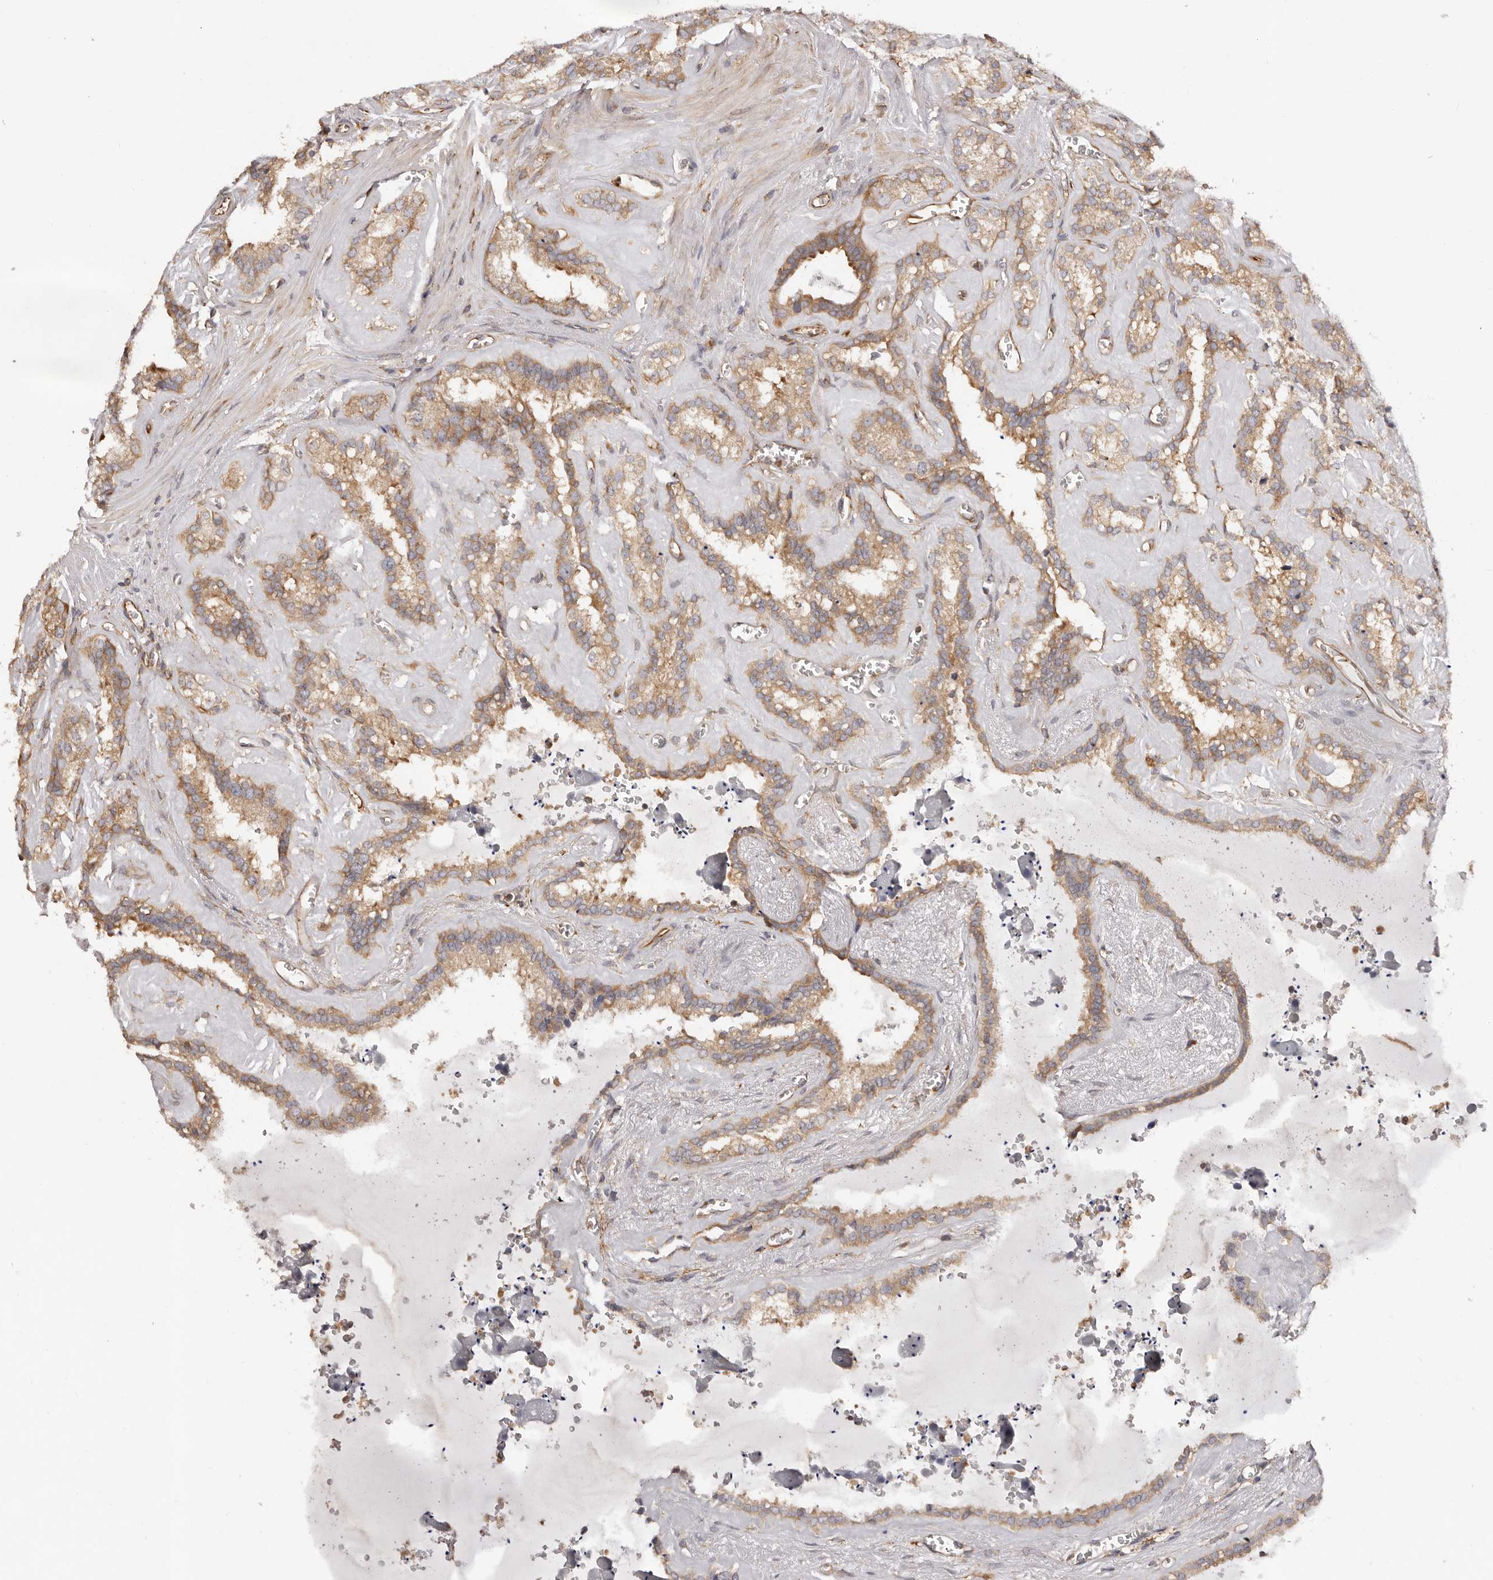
{"staining": {"intensity": "moderate", "quantity": ">75%", "location": "cytoplasmic/membranous"}, "tissue": "seminal vesicle", "cell_type": "Glandular cells", "image_type": "normal", "snomed": [{"axis": "morphology", "description": "Normal tissue, NOS"}, {"axis": "topography", "description": "Prostate"}, {"axis": "topography", "description": "Seminal veicle"}], "caption": "Benign seminal vesicle demonstrates moderate cytoplasmic/membranous staining in approximately >75% of glandular cells, visualized by immunohistochemistry.", "gene": "RPS6", "patient": {"sex": "male", "age": 59}}